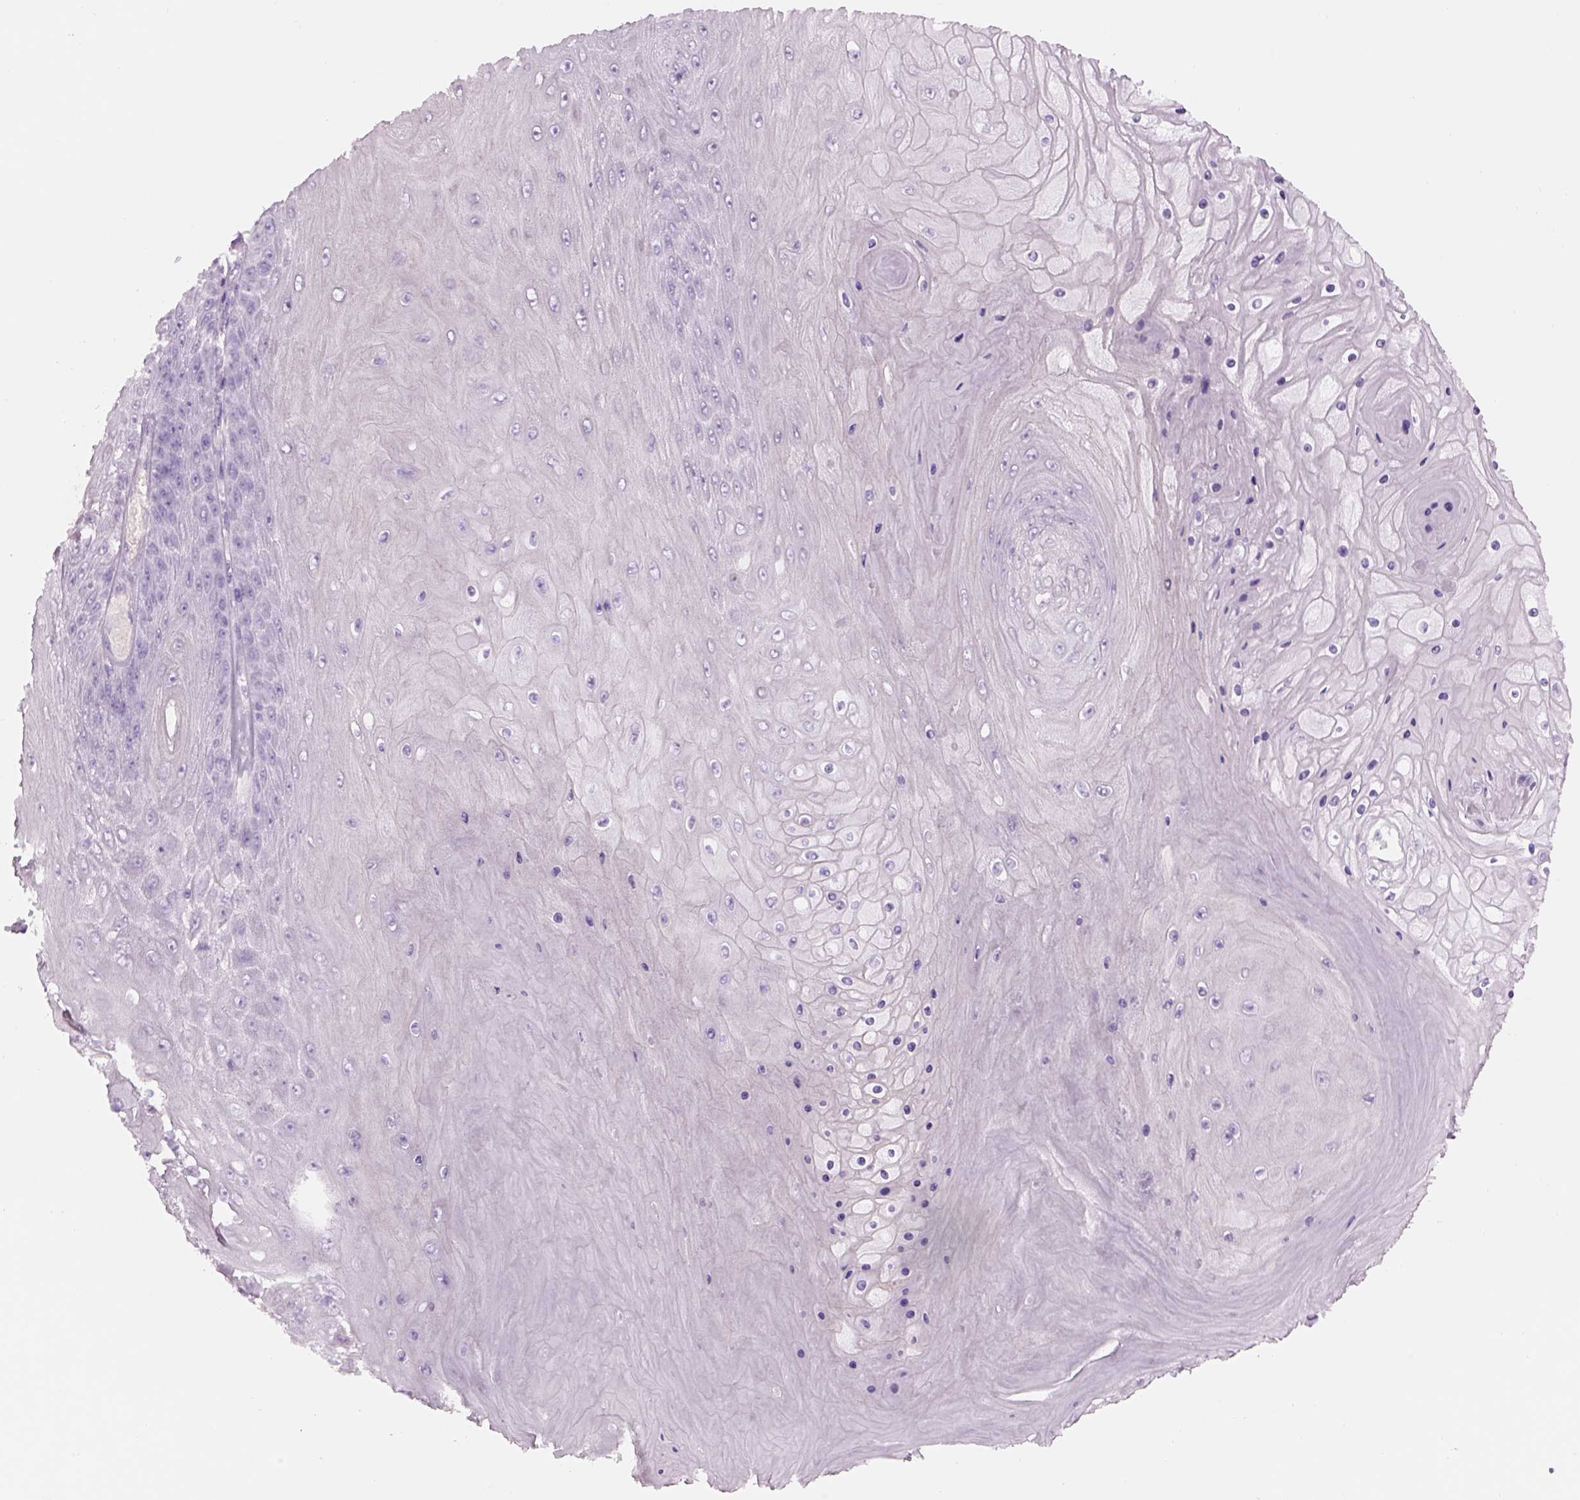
{"staining": {"intensity": "negative", "quantity": "none", "location": "none"}, "tissue": "skin cancer", "cell_type": "Tumor cells", "image_type": "cancer", "snomed": [{"axis": "morphology", "description": "Squamous cell carcinoma, NOS"}, {"axis": "topography", "description": "Skin"}], "caption": "Photomicrograph shows no protein staining in tumor cells of skin cancer tissue.", "gene": "GAS2L2", "patient": {"sex": "male", "age": 62}}